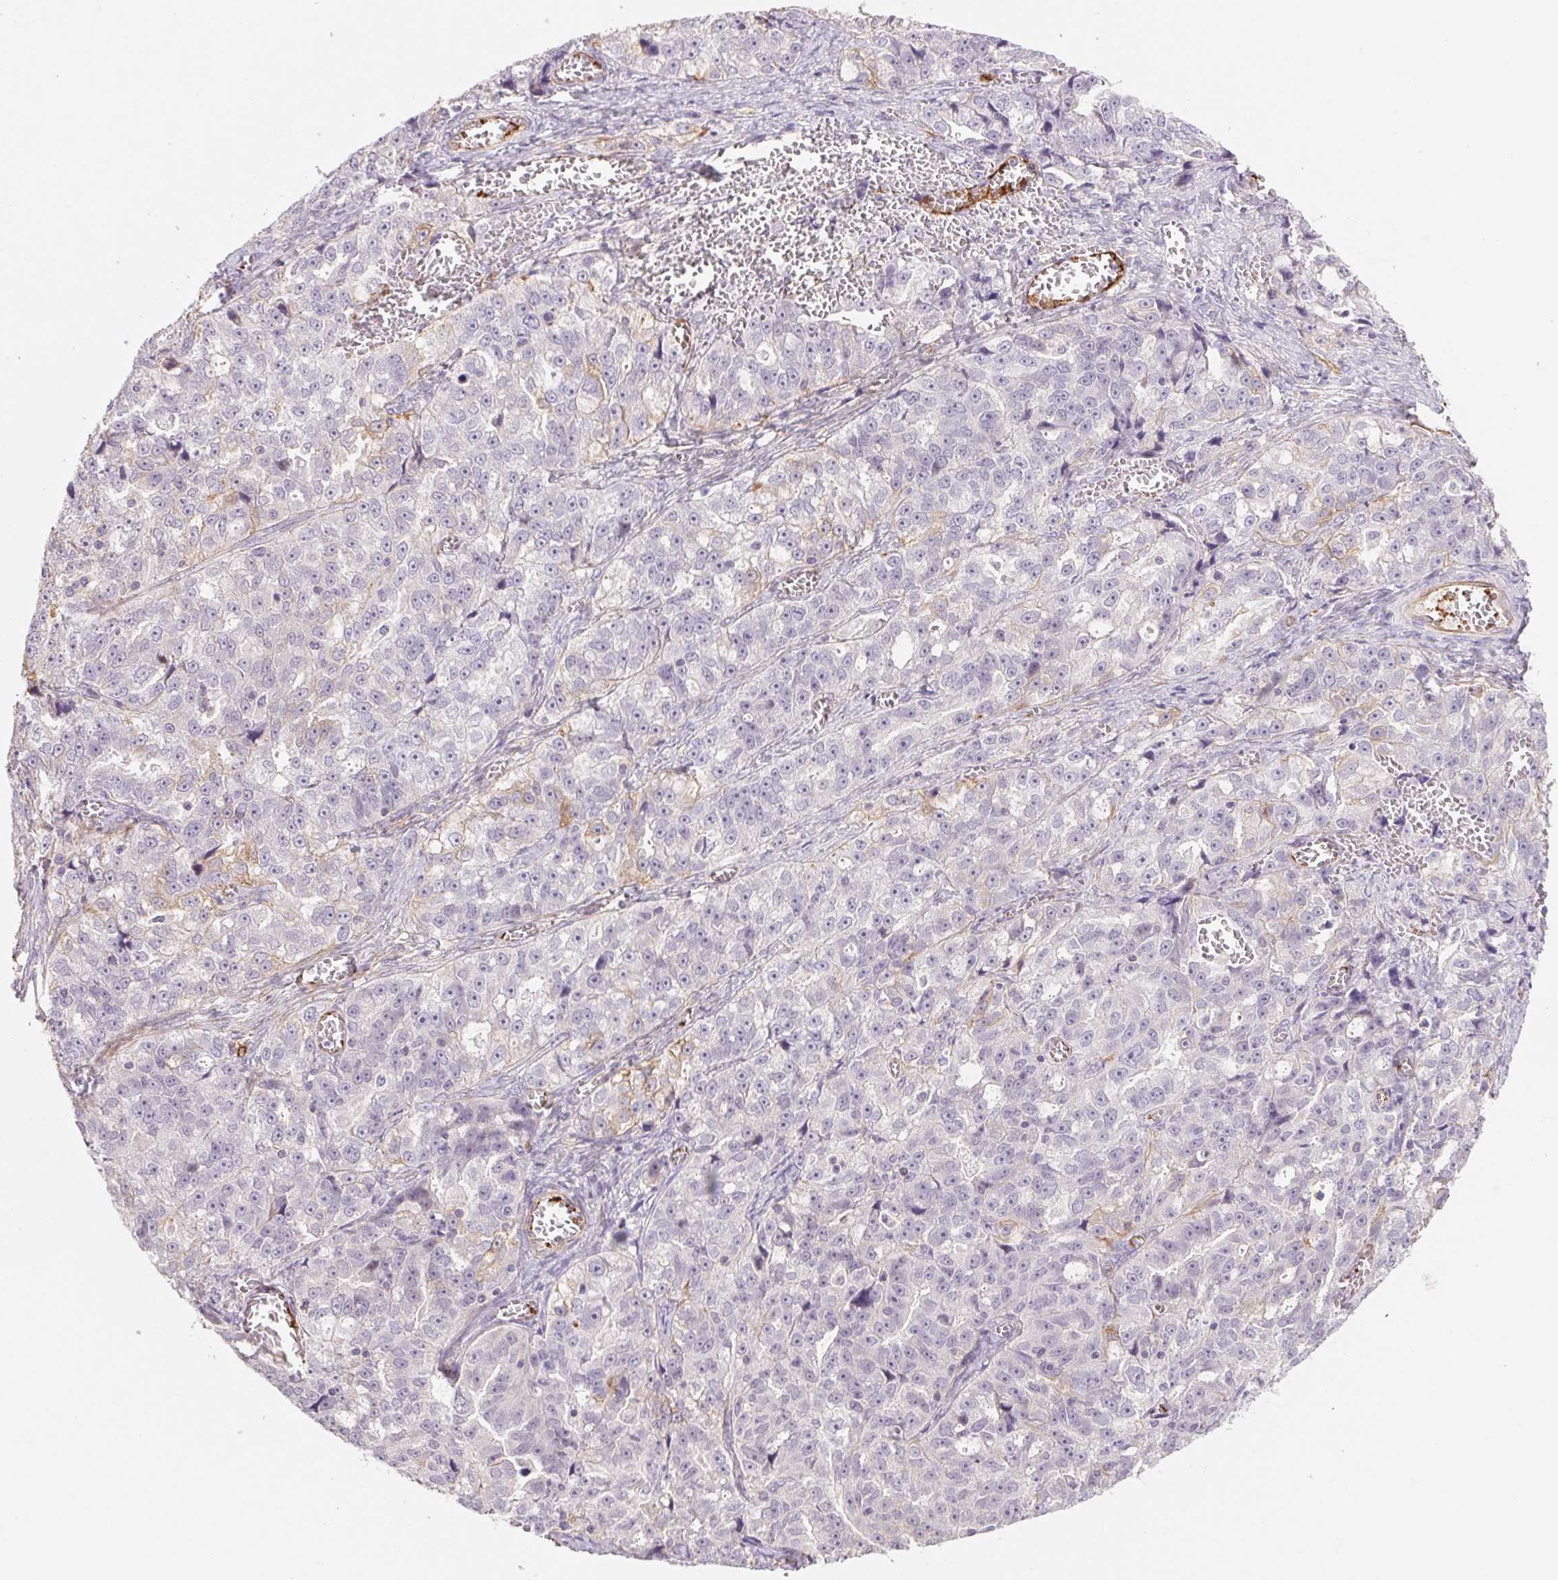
{"staining": {"intensity": "negative", "quantity": "none", "location": "none"}, "tissue": "ovarian cancer", "cell_type": "Tumor cells", "image_type": "cancer", "snomed": [{"axis": "morphology", "description": "Cystadenocarcinoma, serous, NOS"}, {"axis": "topography", "description": "Ovary"}], "caption": "Ovarian cancer stained for a protein using immunohistochemistry (IHC) demonstrates no expression tumor cells.", "gene": "ANKRD13B", "patient": {"sex": "female", "age": 51}}